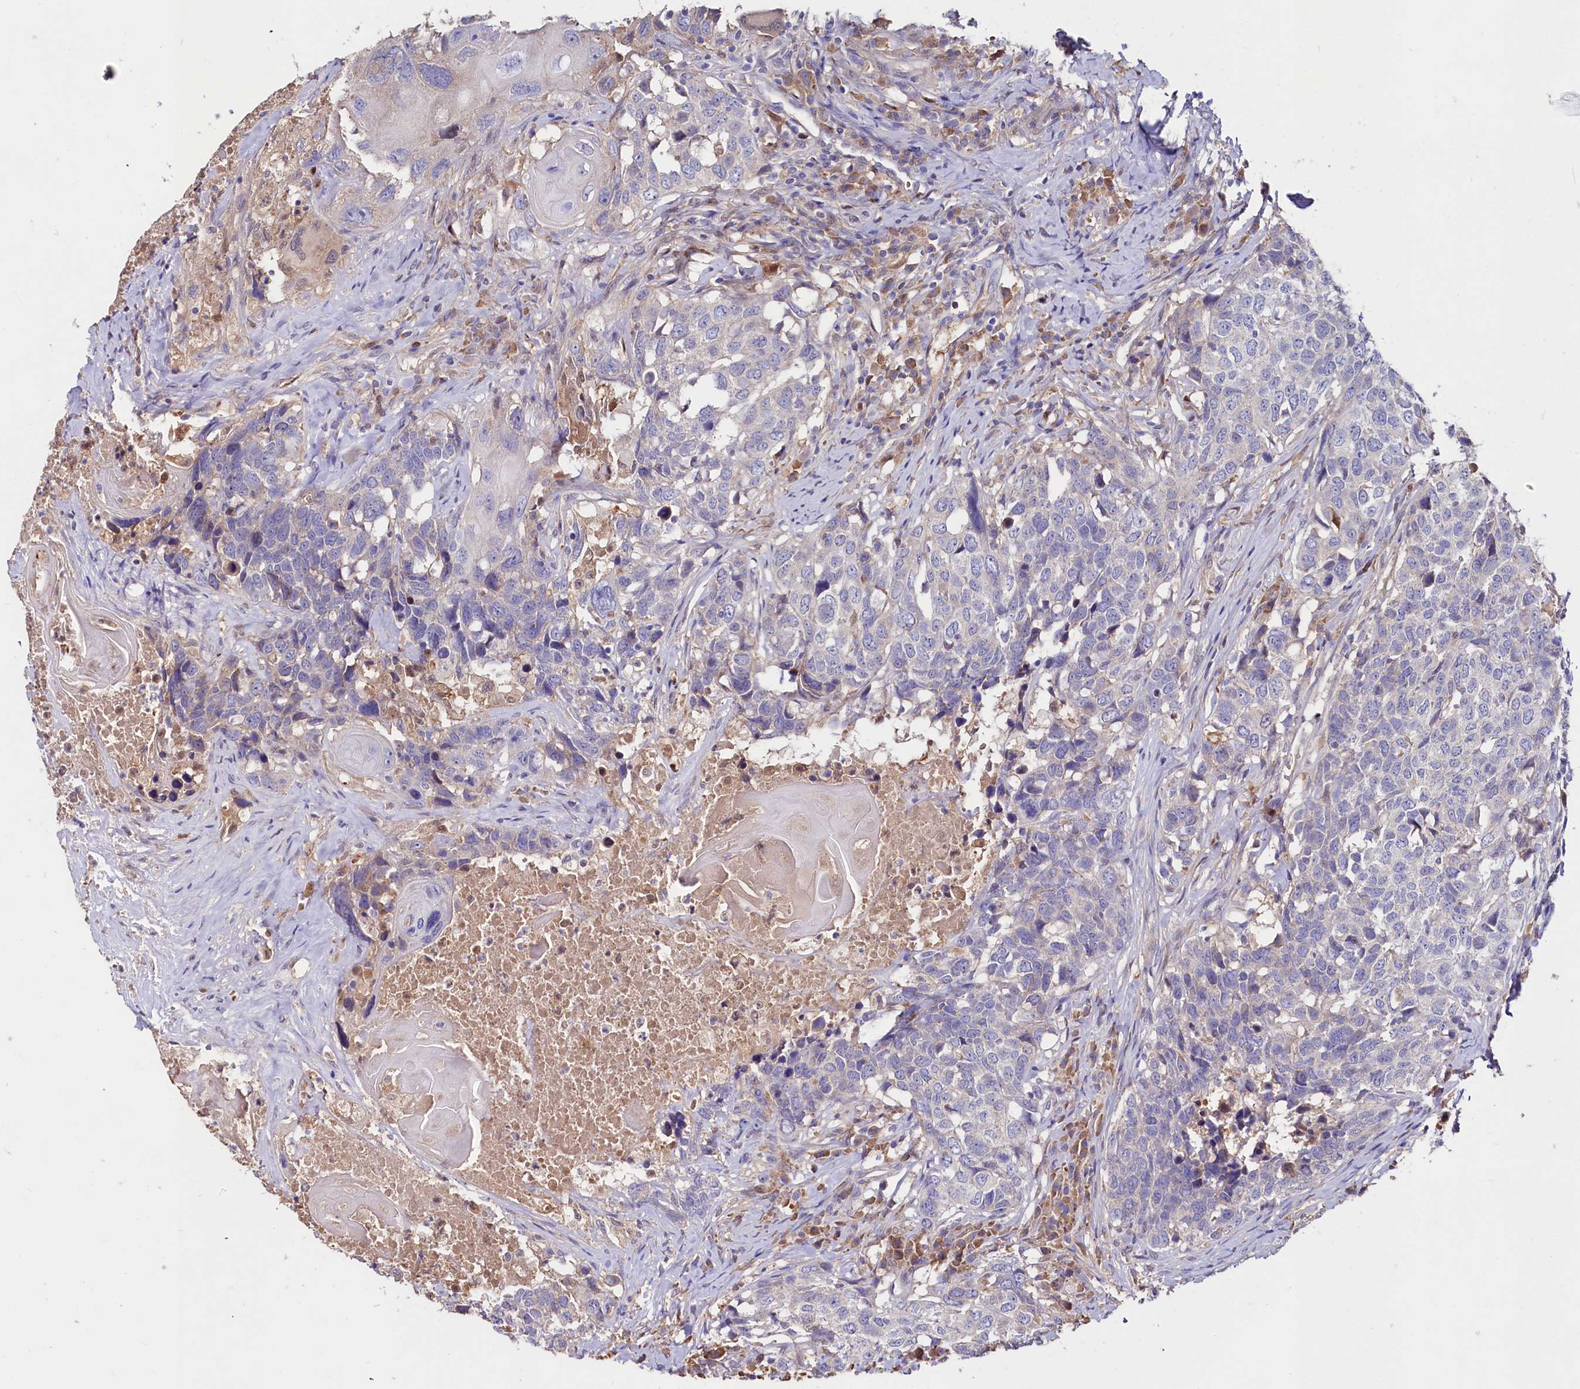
{"staining": {"intensity": "negative", "quantity": "none", "location": "none"}, "tissue": "head and neck cancer", "cell_type": "Tumor cells", "image_type": "cancer", "snomed": [{"axis": "morphology", "description": "Squamous cell carcinoma, NOS"}, {"axis": "topography", "description": "Head-Neck"}], "caption": "IHC image of head and neck cancer stained for a protein (brown), which displays no staining in tumor cells.", "gene": "IL17RD", "patient": {"sex": "male", "age": 66}}